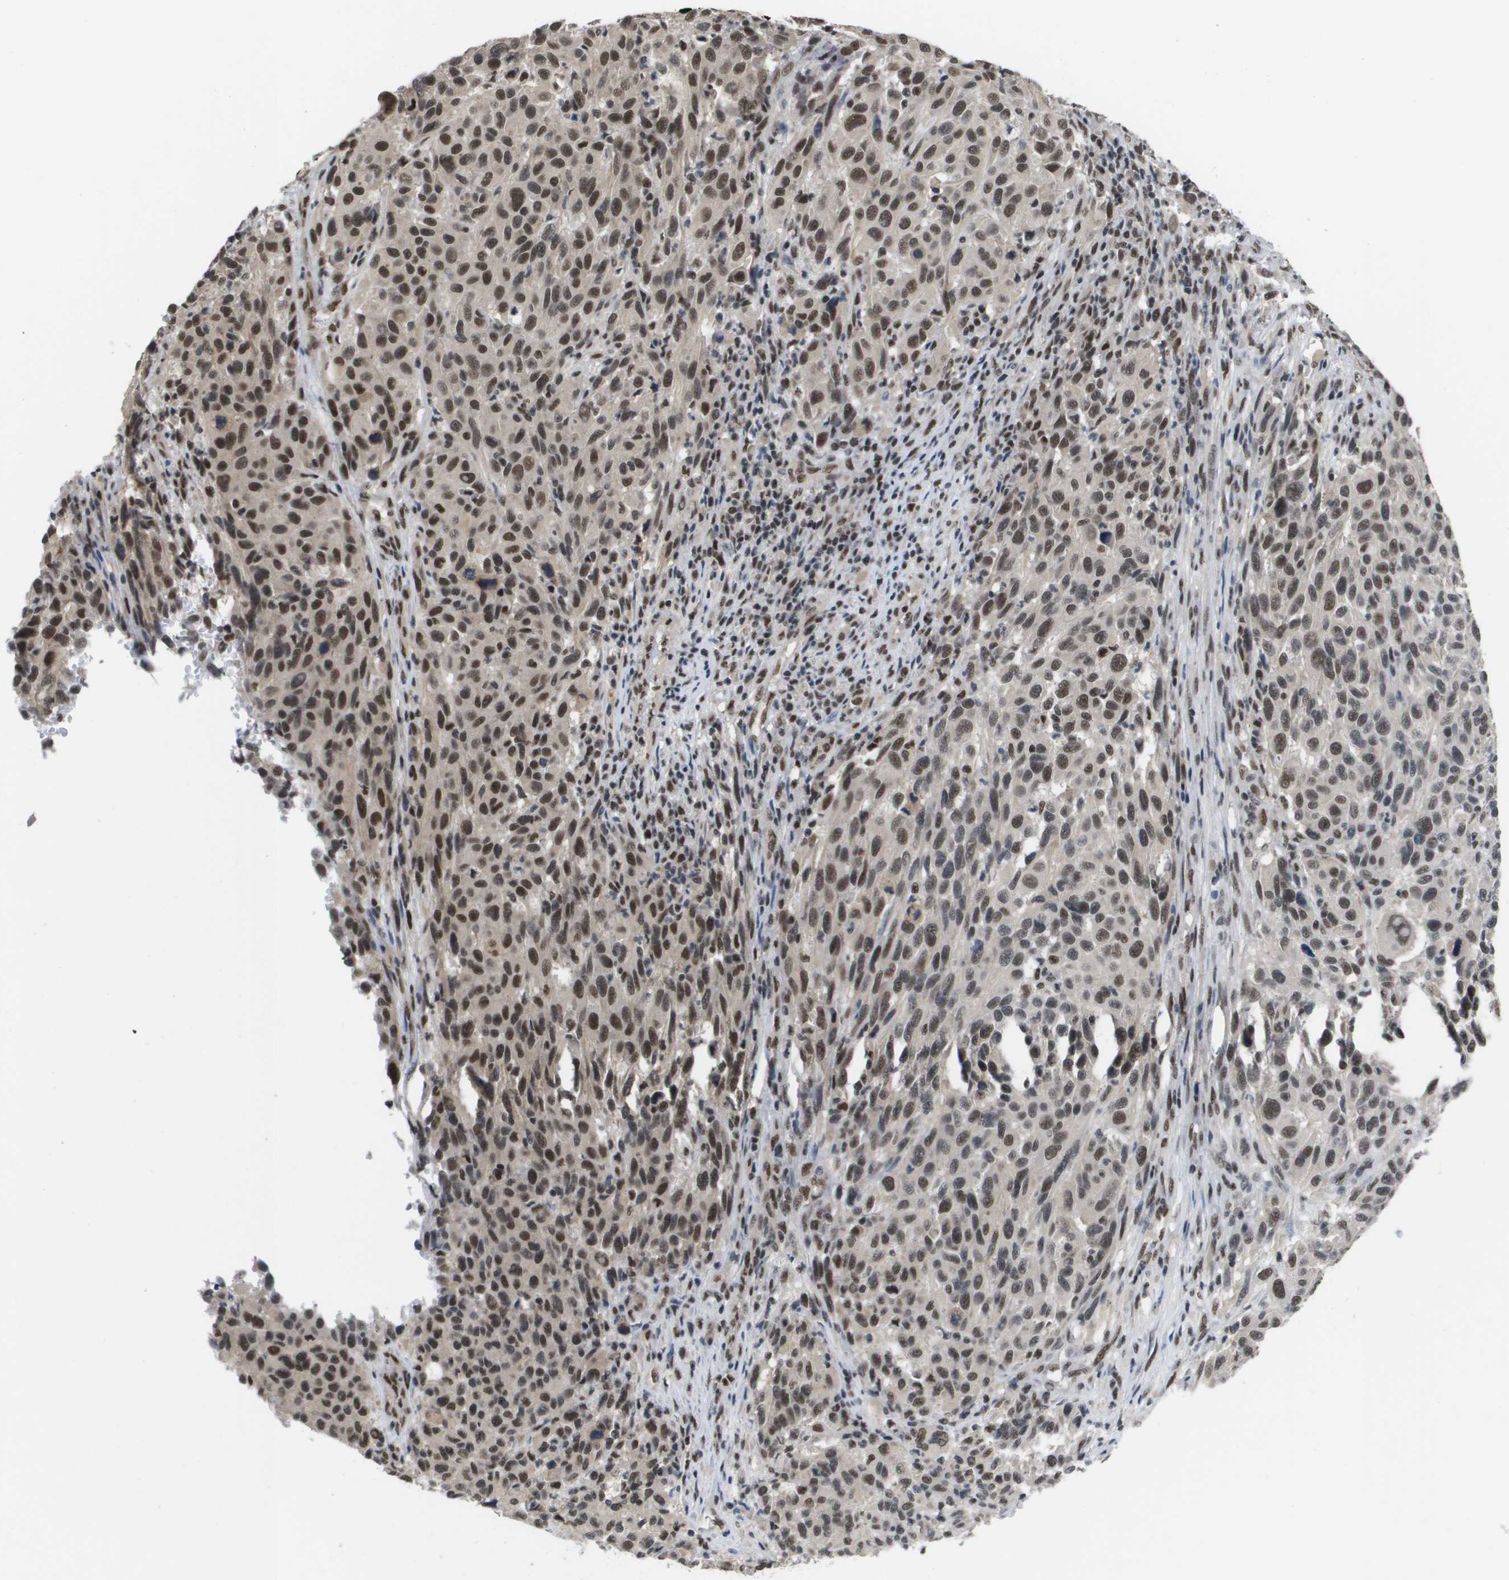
{"staining": {"intensity": "moderate", "quantity": ">75%", "location": "nuclear"}, "tissue": "melanoma", "cell_type": "Tumor cells", "image_type": "cancer", "snomed": [{"axis": "morphology", "description": "Malignant melanoma, Metastatic site"}, {"axis": "topography", "description": "Lymph node"}], "caption": "A histopathology image of melanoma stained for a protein shows moderate nuclear brown staining in tumor cells.", "gene": "ISY1", "patient": {"sex": "male", "age": 61}}